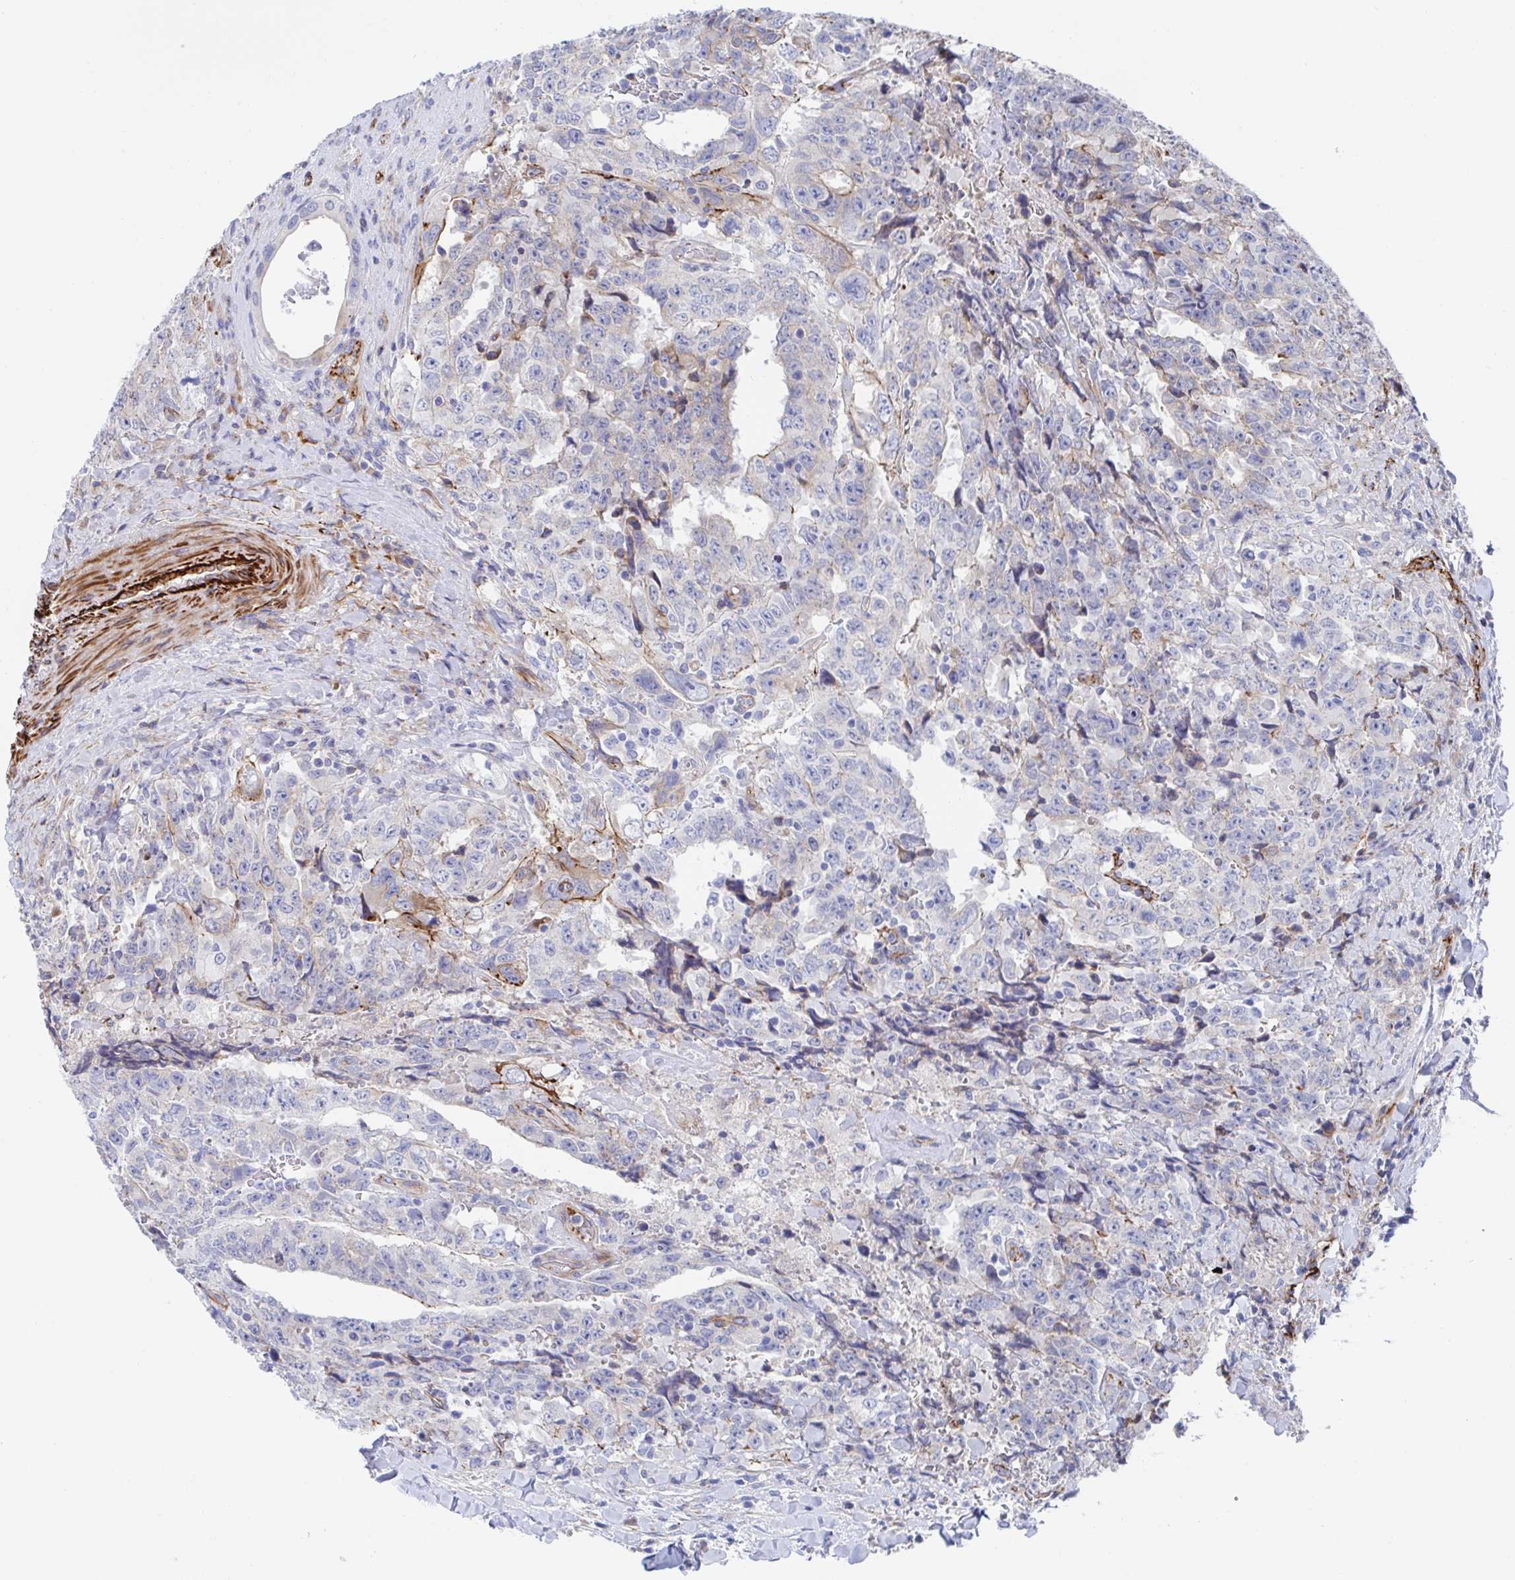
{"staining": {"intensity": "negative", "quantity": "none", "location": "none"}, "tissue": "testis cancer", "cell_type": "Tumor cells", "image_type": "cancer", "snomed": [{"axis": "morphology", "description": "Carcinoma, Embryonal, NOS"}, {"axis": "topography", "description": "Testis"}], "caption": "Tumor cells are negative for protein expression in human testis embryonal carcinoma.", "gene": "KLC3", "patient": {"sex": "male", "age": 24}}